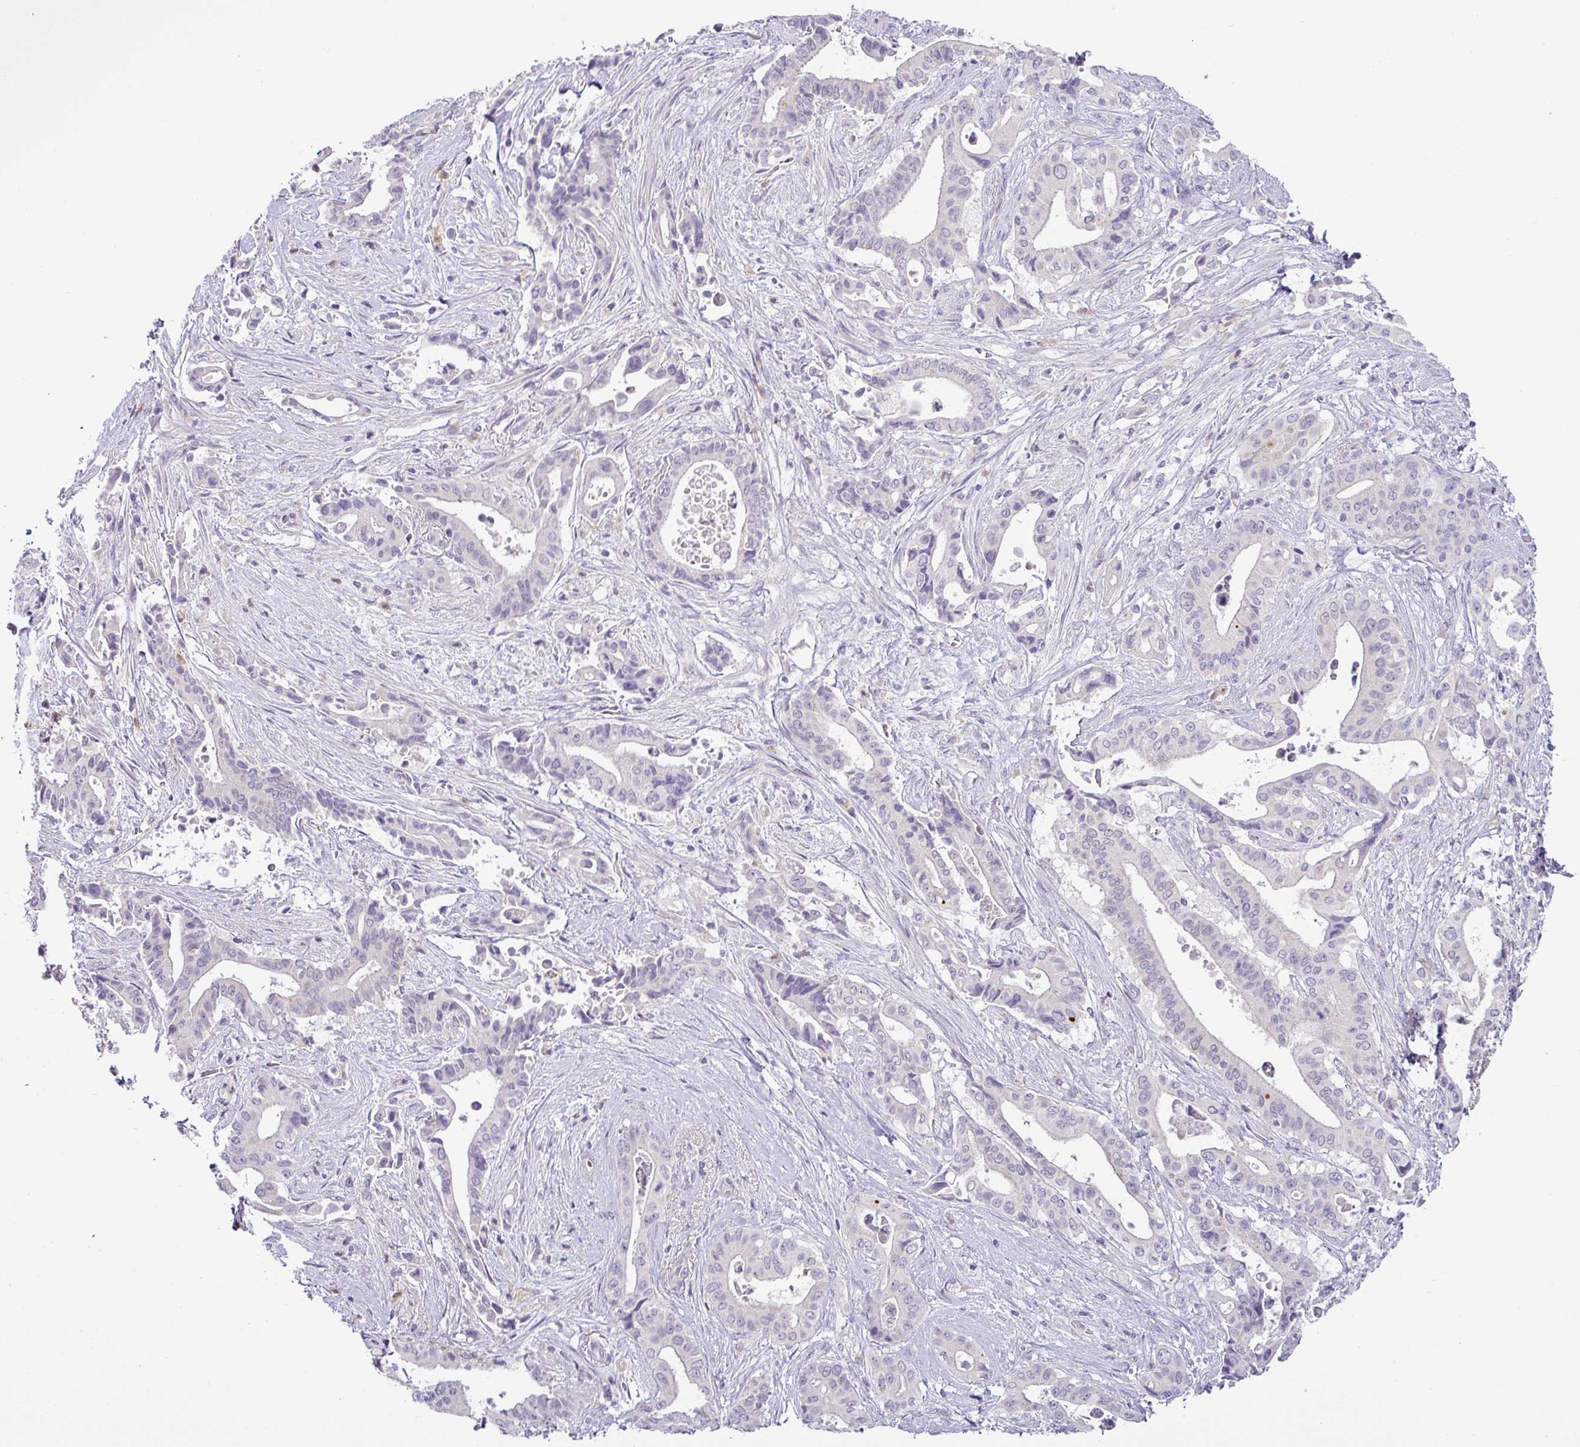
{"staining": {"intensity": "negative", "quantity": "none", "location": "none"}, "tissue": "pancreatic cancer", "cell_type": "Tumor cells", "image_type": "cancer", "snomed": [{"axis": "morphology", "description": "Adenocarcinoma, NOS"}, {"axis": "topography", "description": "Pancreas"}], "caption": "DAB immunohistochemical staining of human pancreatic cancer (adenocarcinoma) demonstrates no significant staining in tumor cells.", "gene": "HBEGF", "patient": {"sex": "female", "age": 77}}